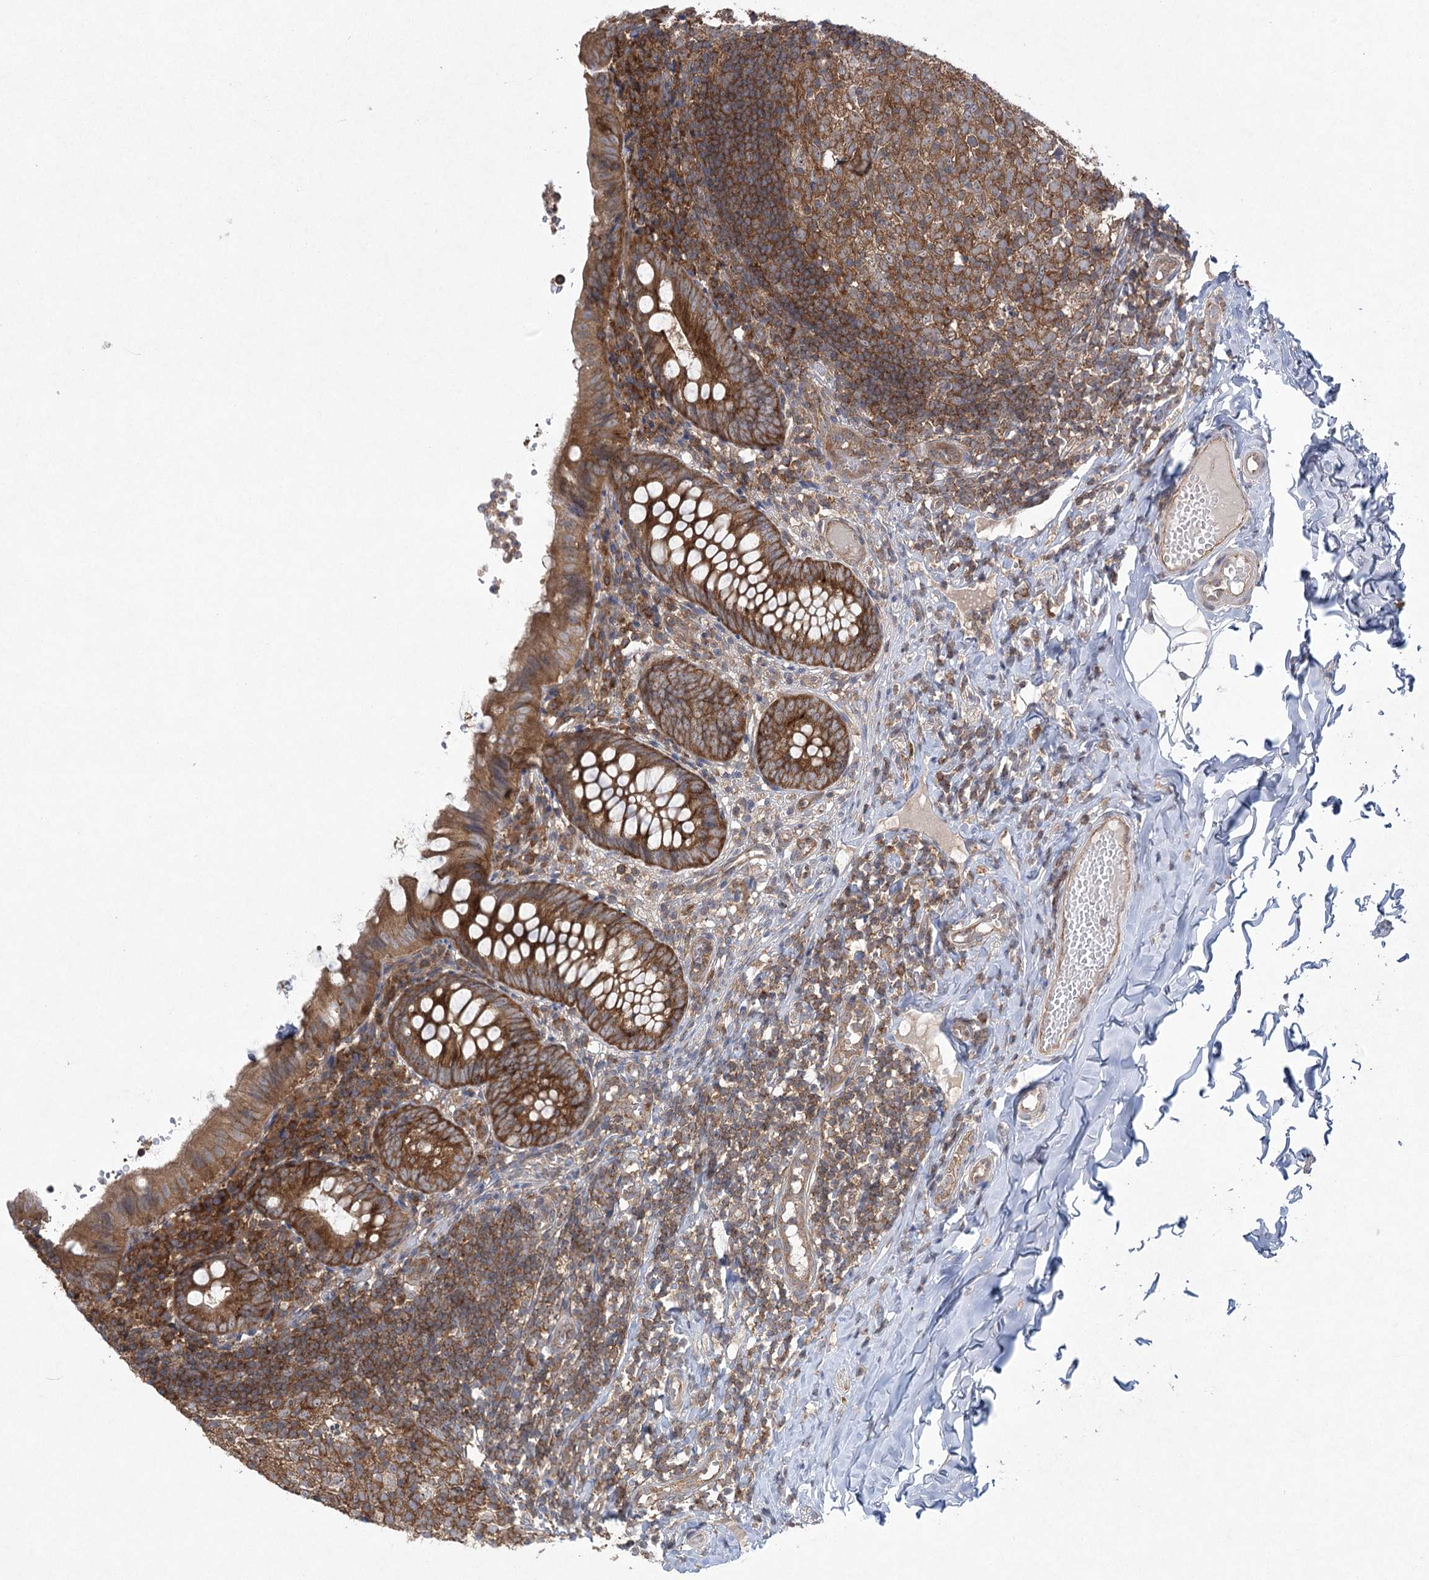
{"staining": {"intensity": "moderate", "quantity": ">75%", "location": "cytoplasmic/membranous"}, "tissue": "appendix", "cell_type": "Glandular cells", "image_type": "normal", "snomed": [{"axis": "morphology", "description": "Normal tissue, NOS"}, {"axis": "topography", "description": "Appendix"}], "caption": "Protein expression analysis of benign appendix demonstrates moderate cytoplasmic/membranous expression in approximately >75% of glandular cells.", "gene": "EIF3A", "patient": {"sex": "male", "age": 8}}